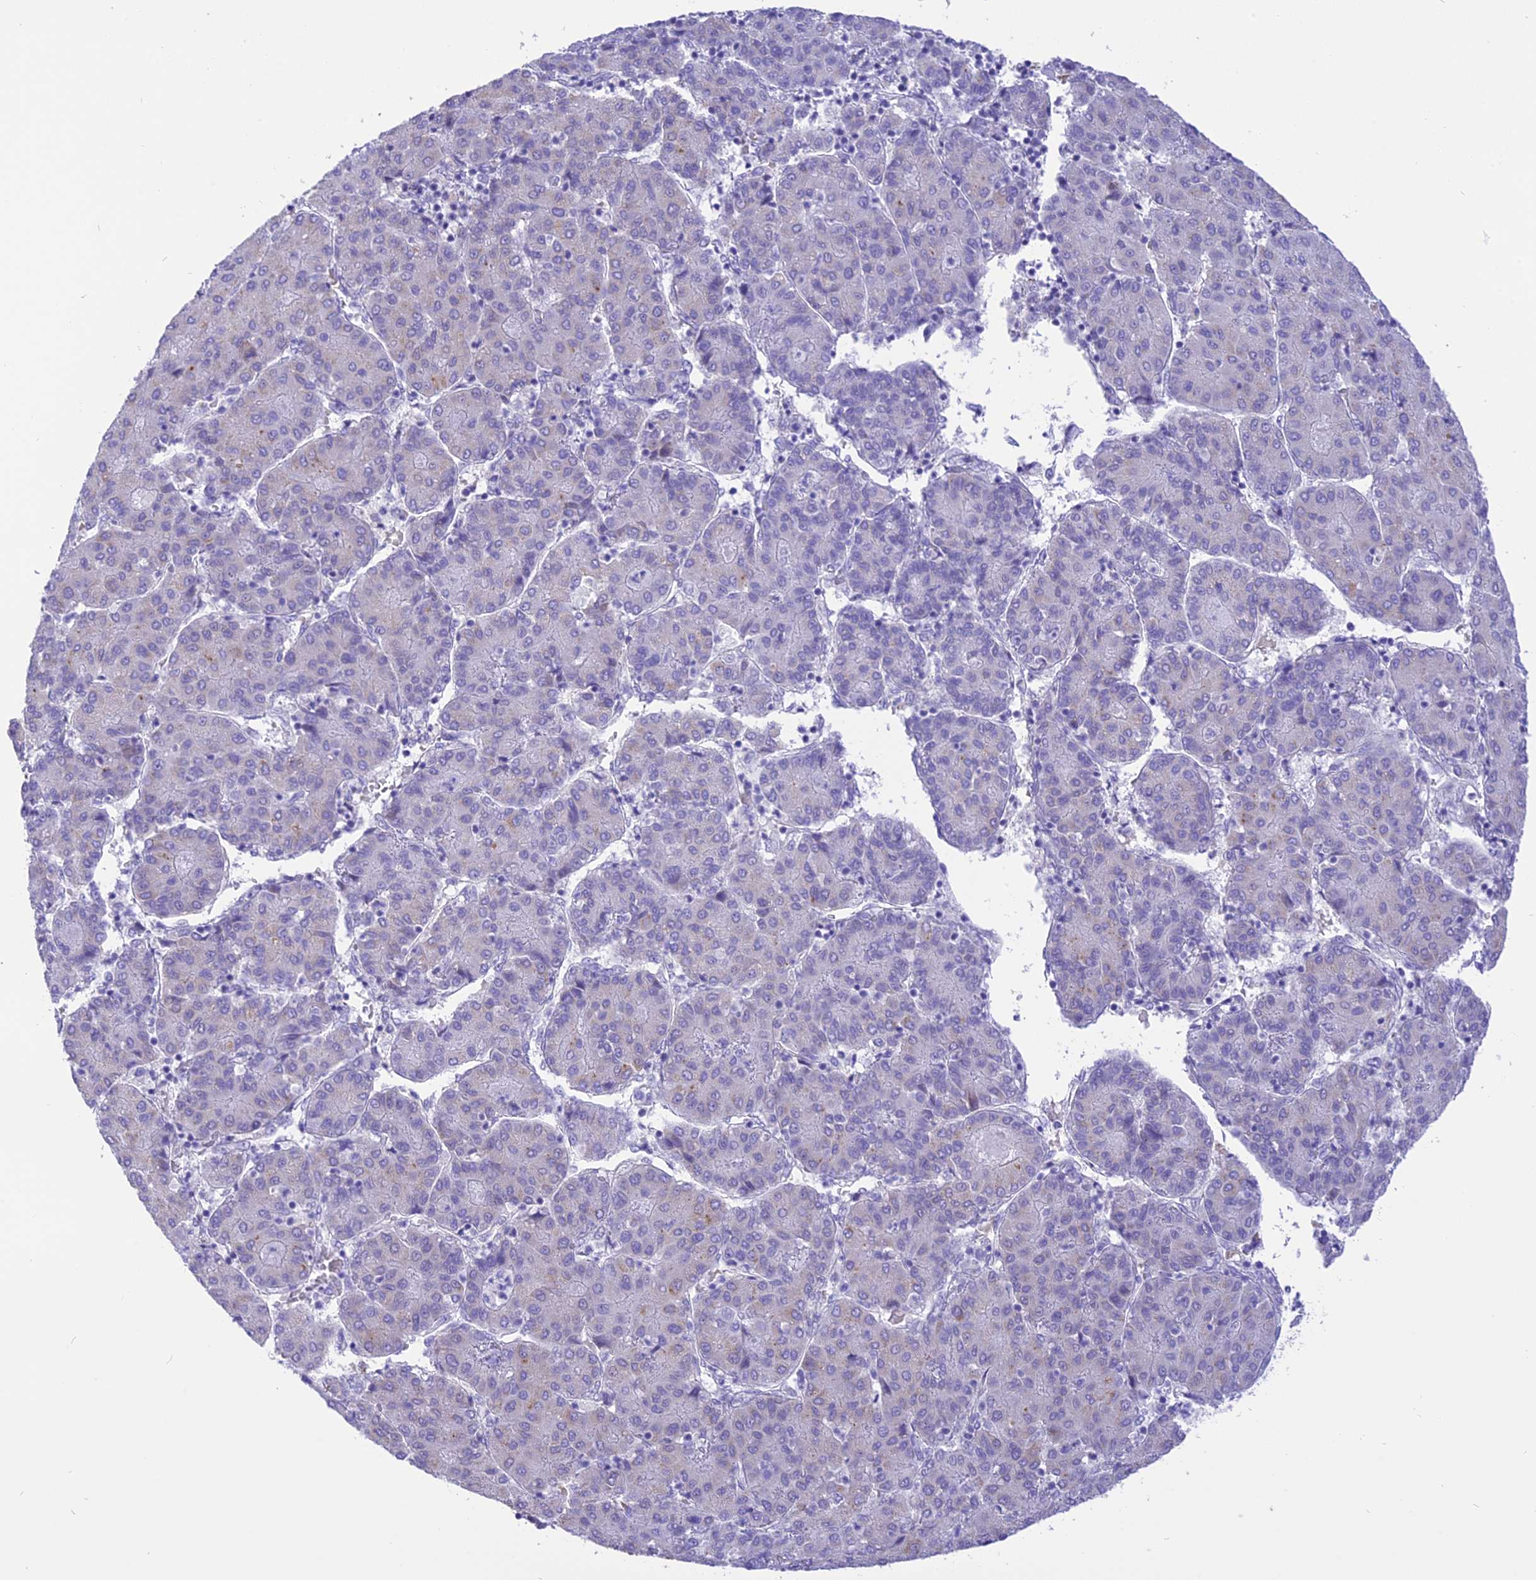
{"staining": {"intensity": "negative", "quantity": "none", "location": "none"}, "tissue": "liver cancer", "cell_type": "Tumor cells", "image_type": "cancer", "snomed": [{"axis": "morphology", "description": "Carcinoma, Hepatocellular, NOS"}, {"axis": "topography", "description": "Liver"}], "caption": "Immunohistochemistry histopathology image of liver cancer stained for a protein (brown), which displays no expression in tumor cells.", "gene": "DCAF16", "patient": {"sex": "male", "age": 65}}